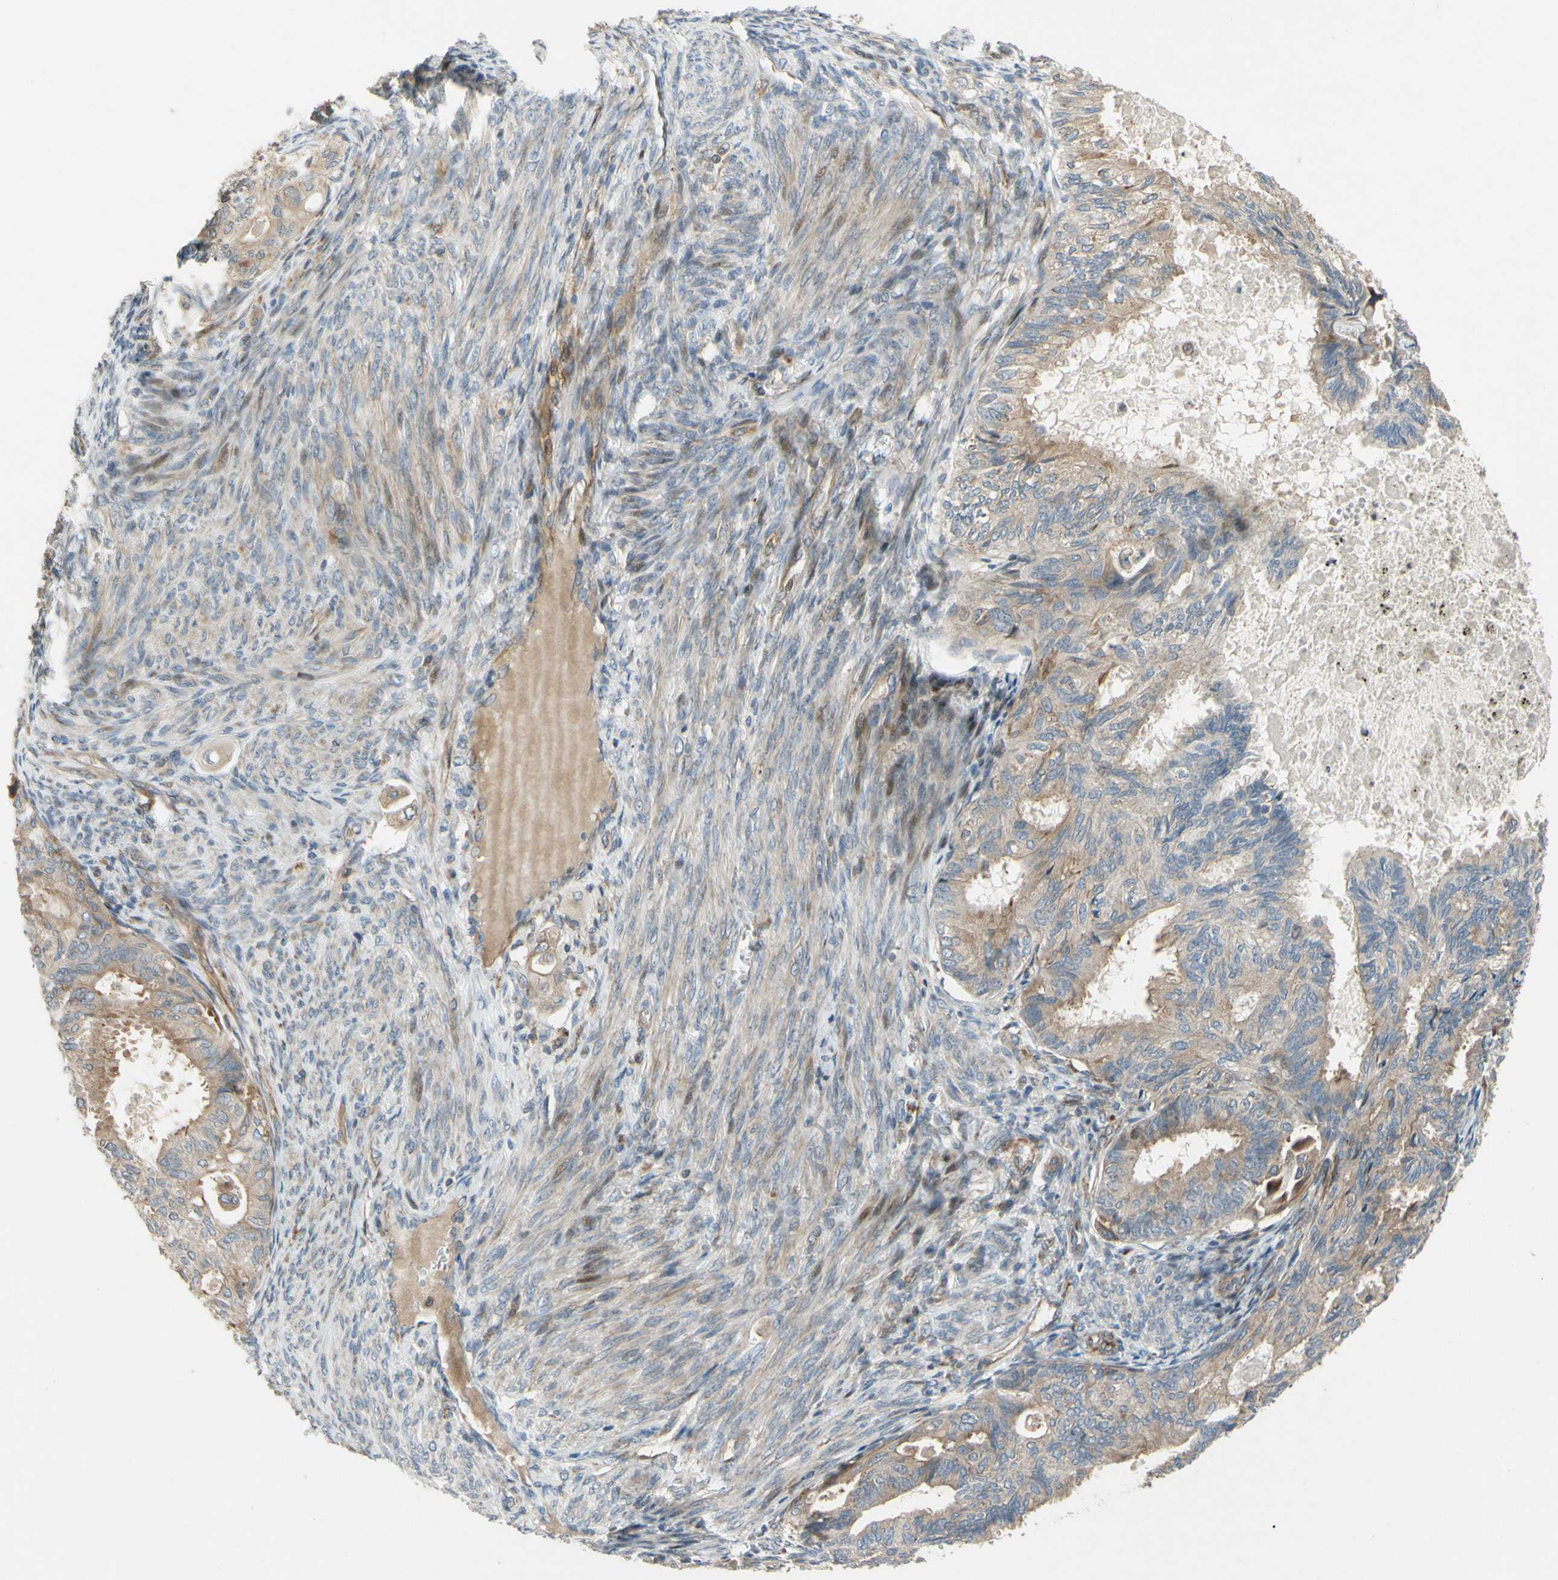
{"staining": {"intensity": "moderate", "quantity": ">75%", "location": "cytoplasmic/membranous"}, "tissue": "cervical cancer", "cell_type": "Tumor cells", "image_type": "cancer", "snomed": [{"axis": "morphology", "description": "Normal tissue, NOS"}, {"axis": "morphology", "description": "Adenocarcinoma, NOS"}, {"axis": "topography", "description": "Cervix"}, {"axis": "topography", "description": "Endometrium"}], "caption": "IHC staining of cervical adenocarcinoma, which reveals medium levels of moderate cytoplasmic/membranous staining in approximately >75% of tumor cells indicating moderate cytoplasmic/membranous protein expression. The staining was performed using DAB (3,3'-diaminobenzidine) (brown) for protein detection and nuclei were counterstained in hematoxylin (blue).", "gene": "SPTLC1", "patient": {"sex": "female", "age": 86}}